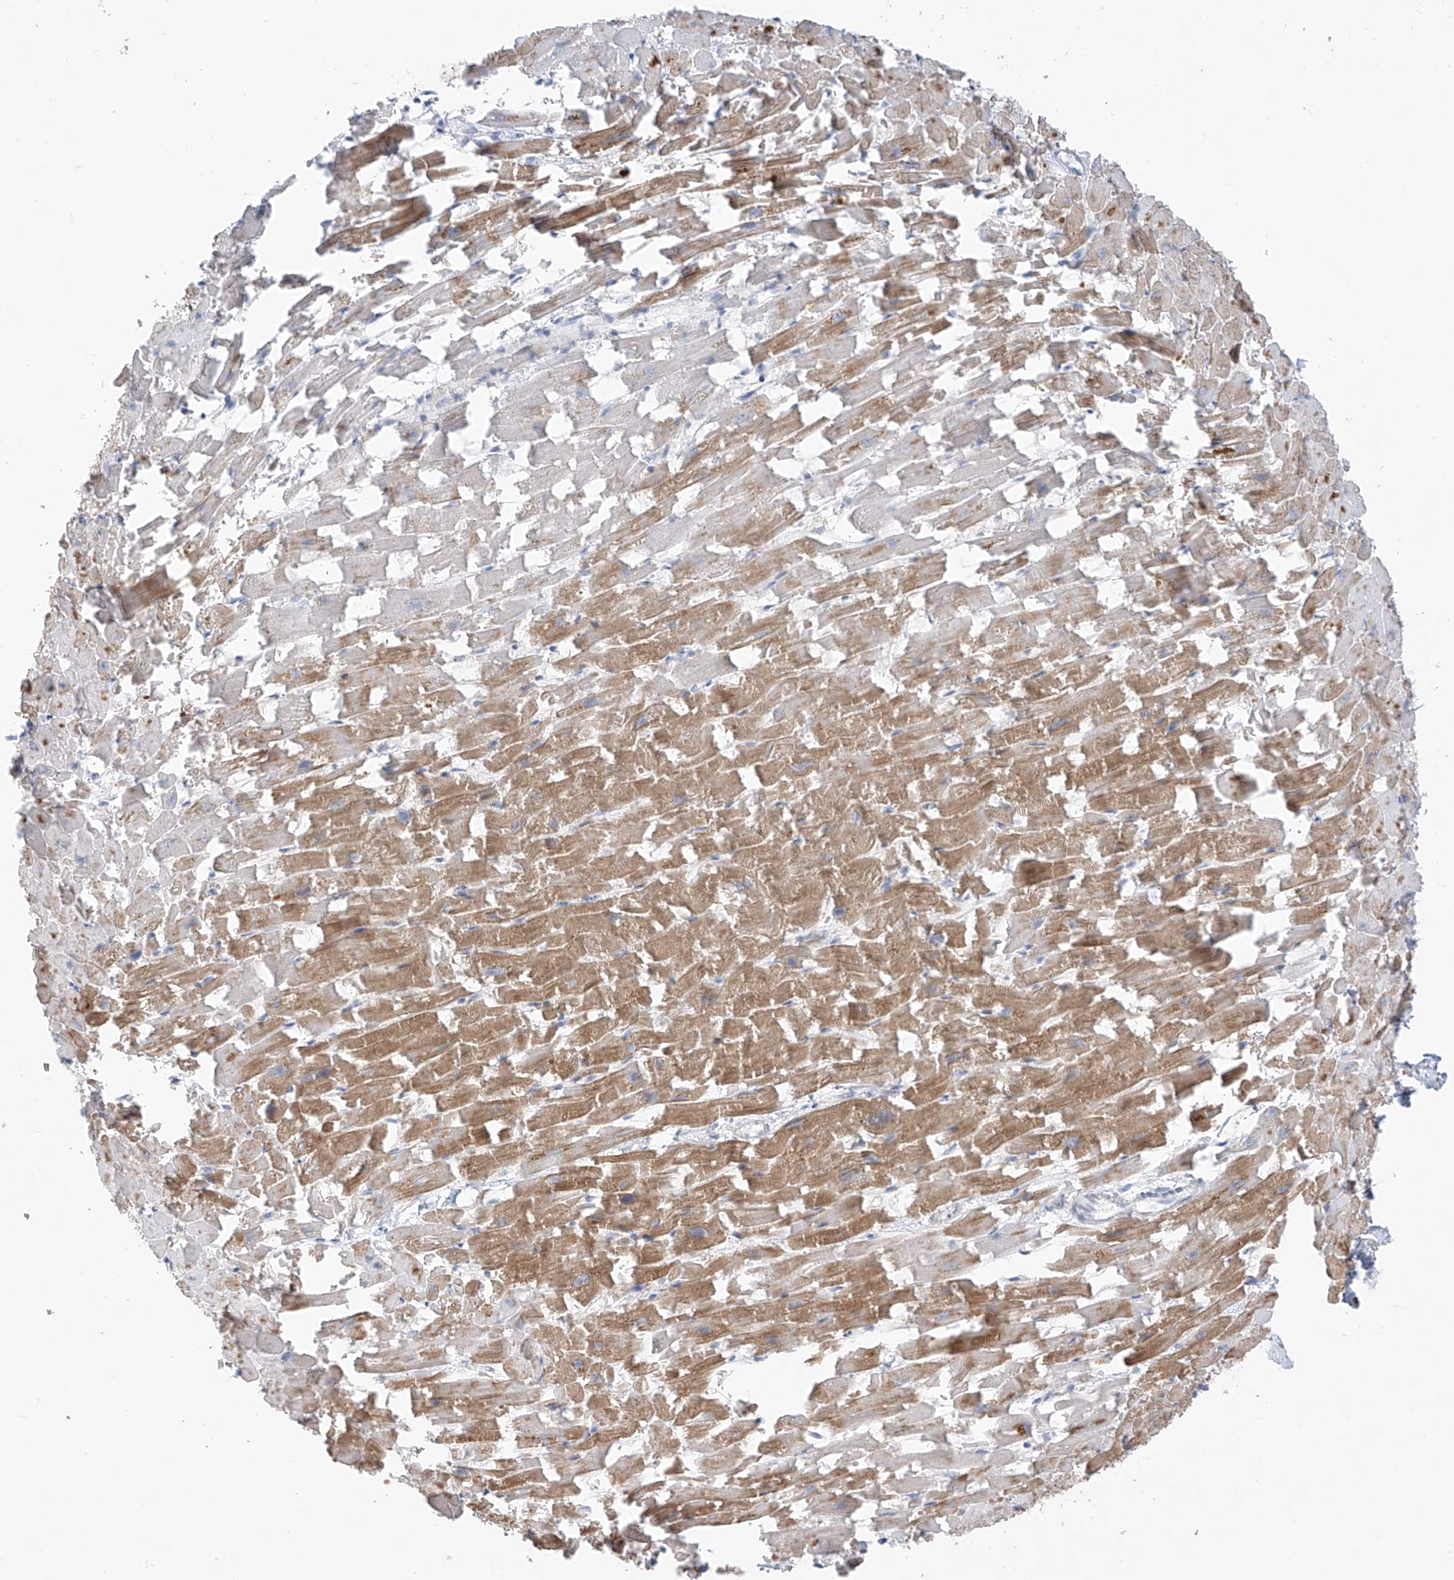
{"staining": {"intensity": "moderate", "quantity": "25%-75%", "location": "cytoplasmic/membranous"}, "tissue": "heart muscle", "cell_type": "Cardiomyocytes", "image_type": "normal", "snomed": [{"axis": "morphology", "description": "Normal tissue, NOS"}, {"axis": "topography", "description": "Heart"}], "caption": "Moderate cytoplasmic/membranous expression for a protein is appreciated in about 25%-75% of cardiomyocytes of benign heart muscle using immunohistochemistry (IHC).", "gene": "CYP4V2", "patient": {"sex": "female", "age": 64}}